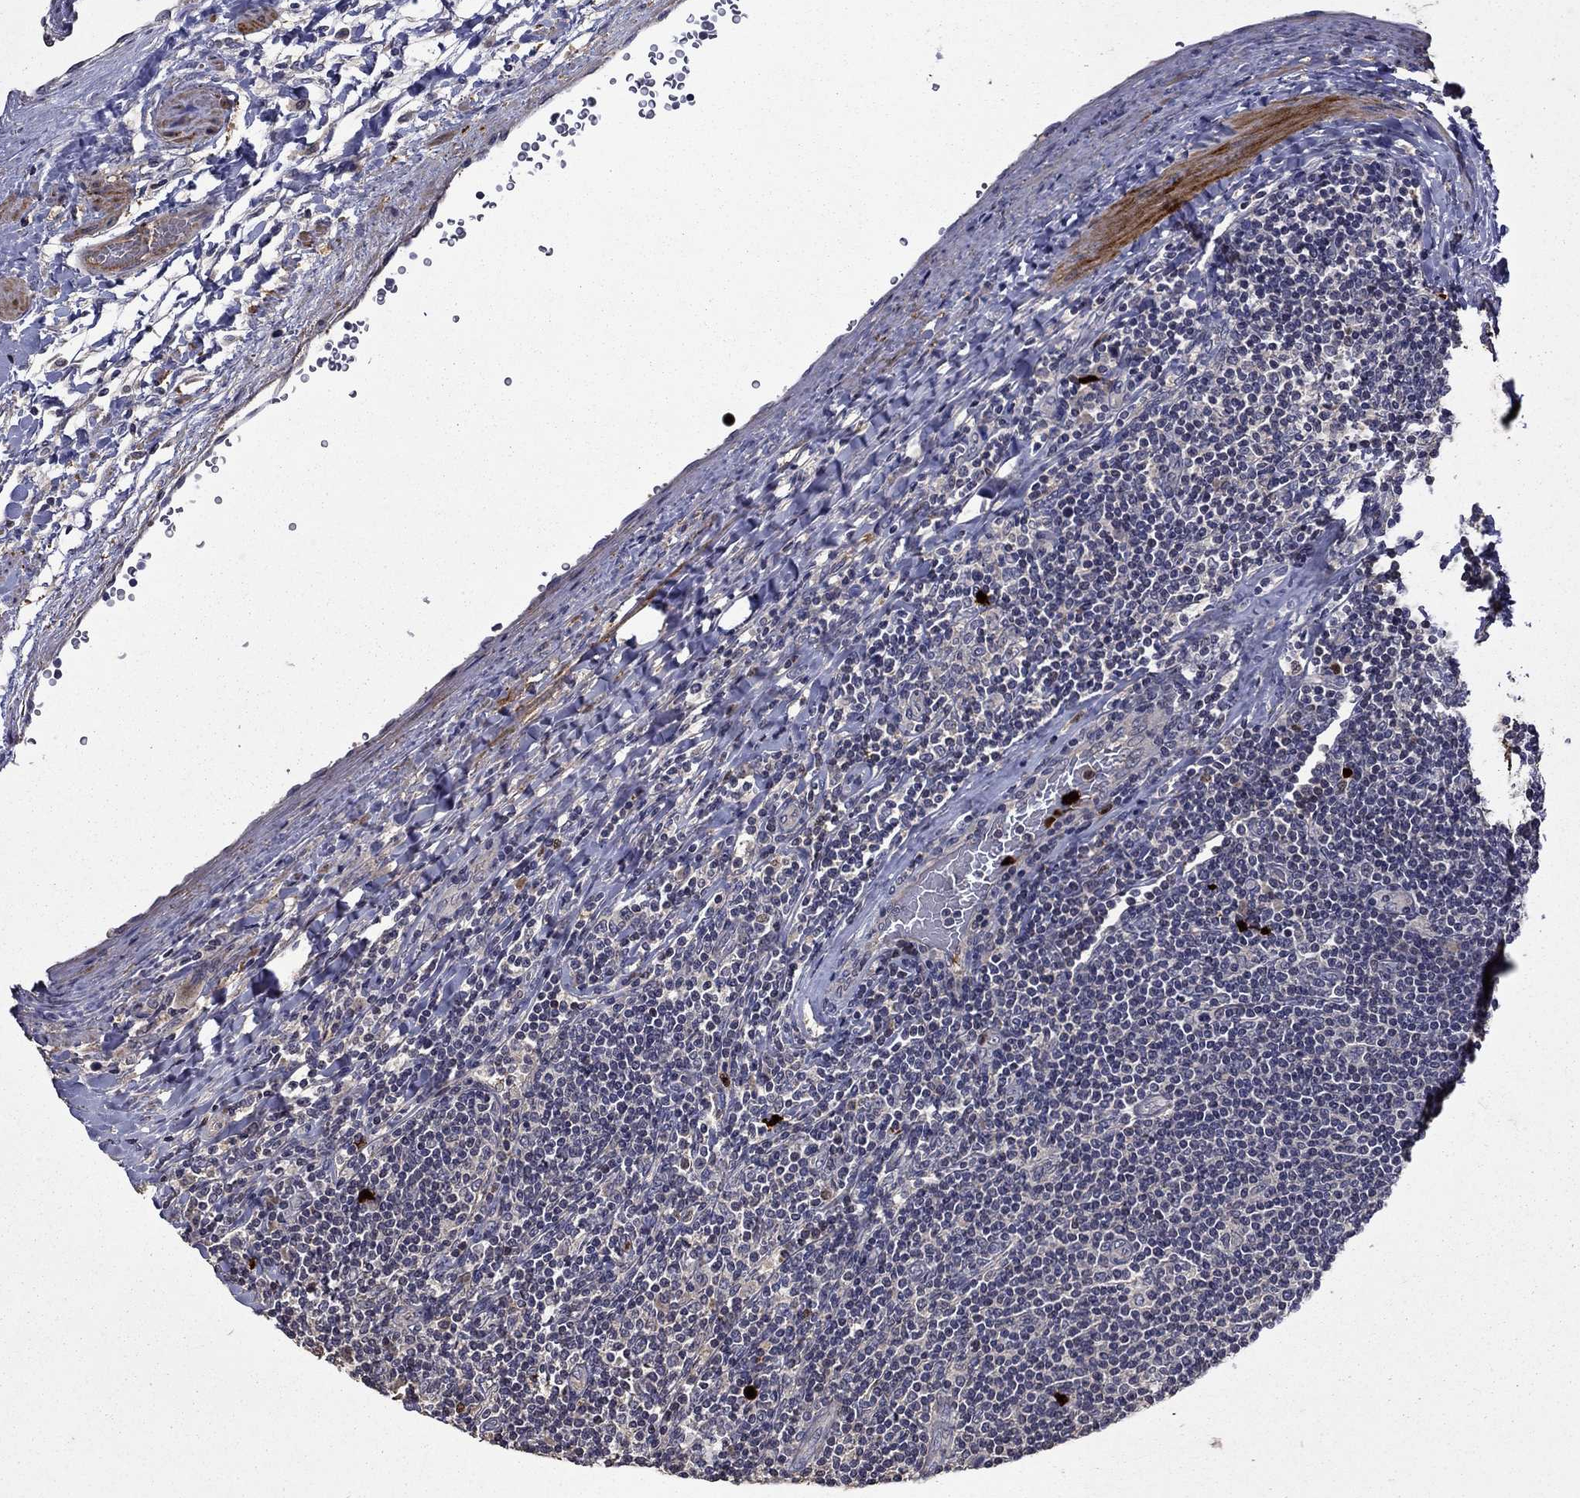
{"staining": {"intensity": "negative", "quantity": "none", "location": "none"}, "tissue": "lymphoma", "cell_type": "Tumor cells", "image_type": "cancer", "snomed": [{"axis": "morphology", "description": "Hodgkin's disease, NOS"}, {"axis": "topography", "description": "Lymph node"}], "caption": "This is a photomicrograph of immunohistochemistry staining of Hodgkin's disease, which shows no positivity in tumor cells.", "gene": "SATB1", "patient": {"sex": "male", "age": 40}}